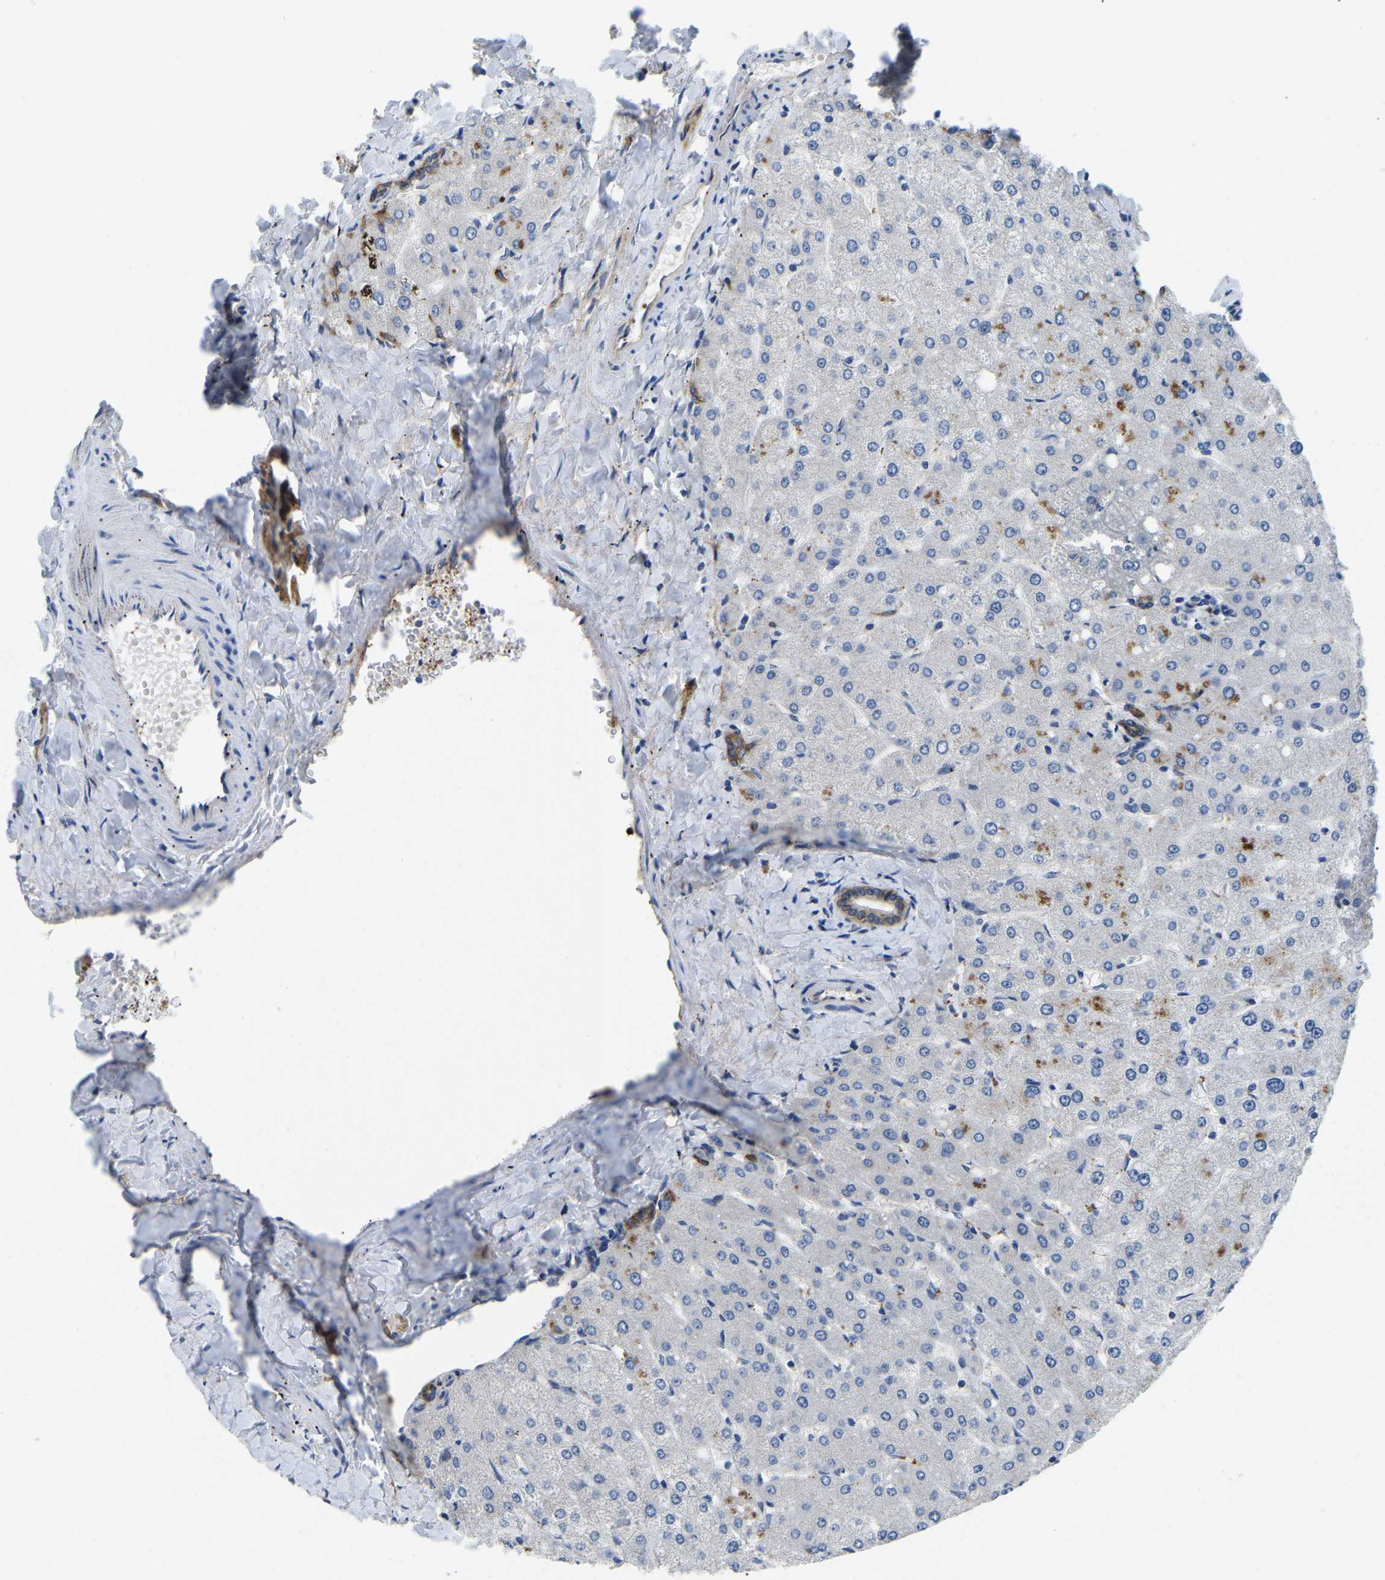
{"staining": {"intensity": "moderate", "quantity": ">75%", "location": "cytoplasmic/membranous"}, "tissue": "liver", "cell_type": "Cholangiocytes", "image_type": "normal", "snomed": [{"axis": "morphology", "description": "Normal tissue, NOS"}, {"axis": "topography", "description": "Liver"}], "caption": "Protein expression analysis of benign human liver reveals moderate cytoplasmic/membranous expression in approximately >75% of cholangiocytes. (IHC, brightfield microscopy, high magnification).", "gene": "ITGA2", "patient": {"sex": "male", "age": 55}}